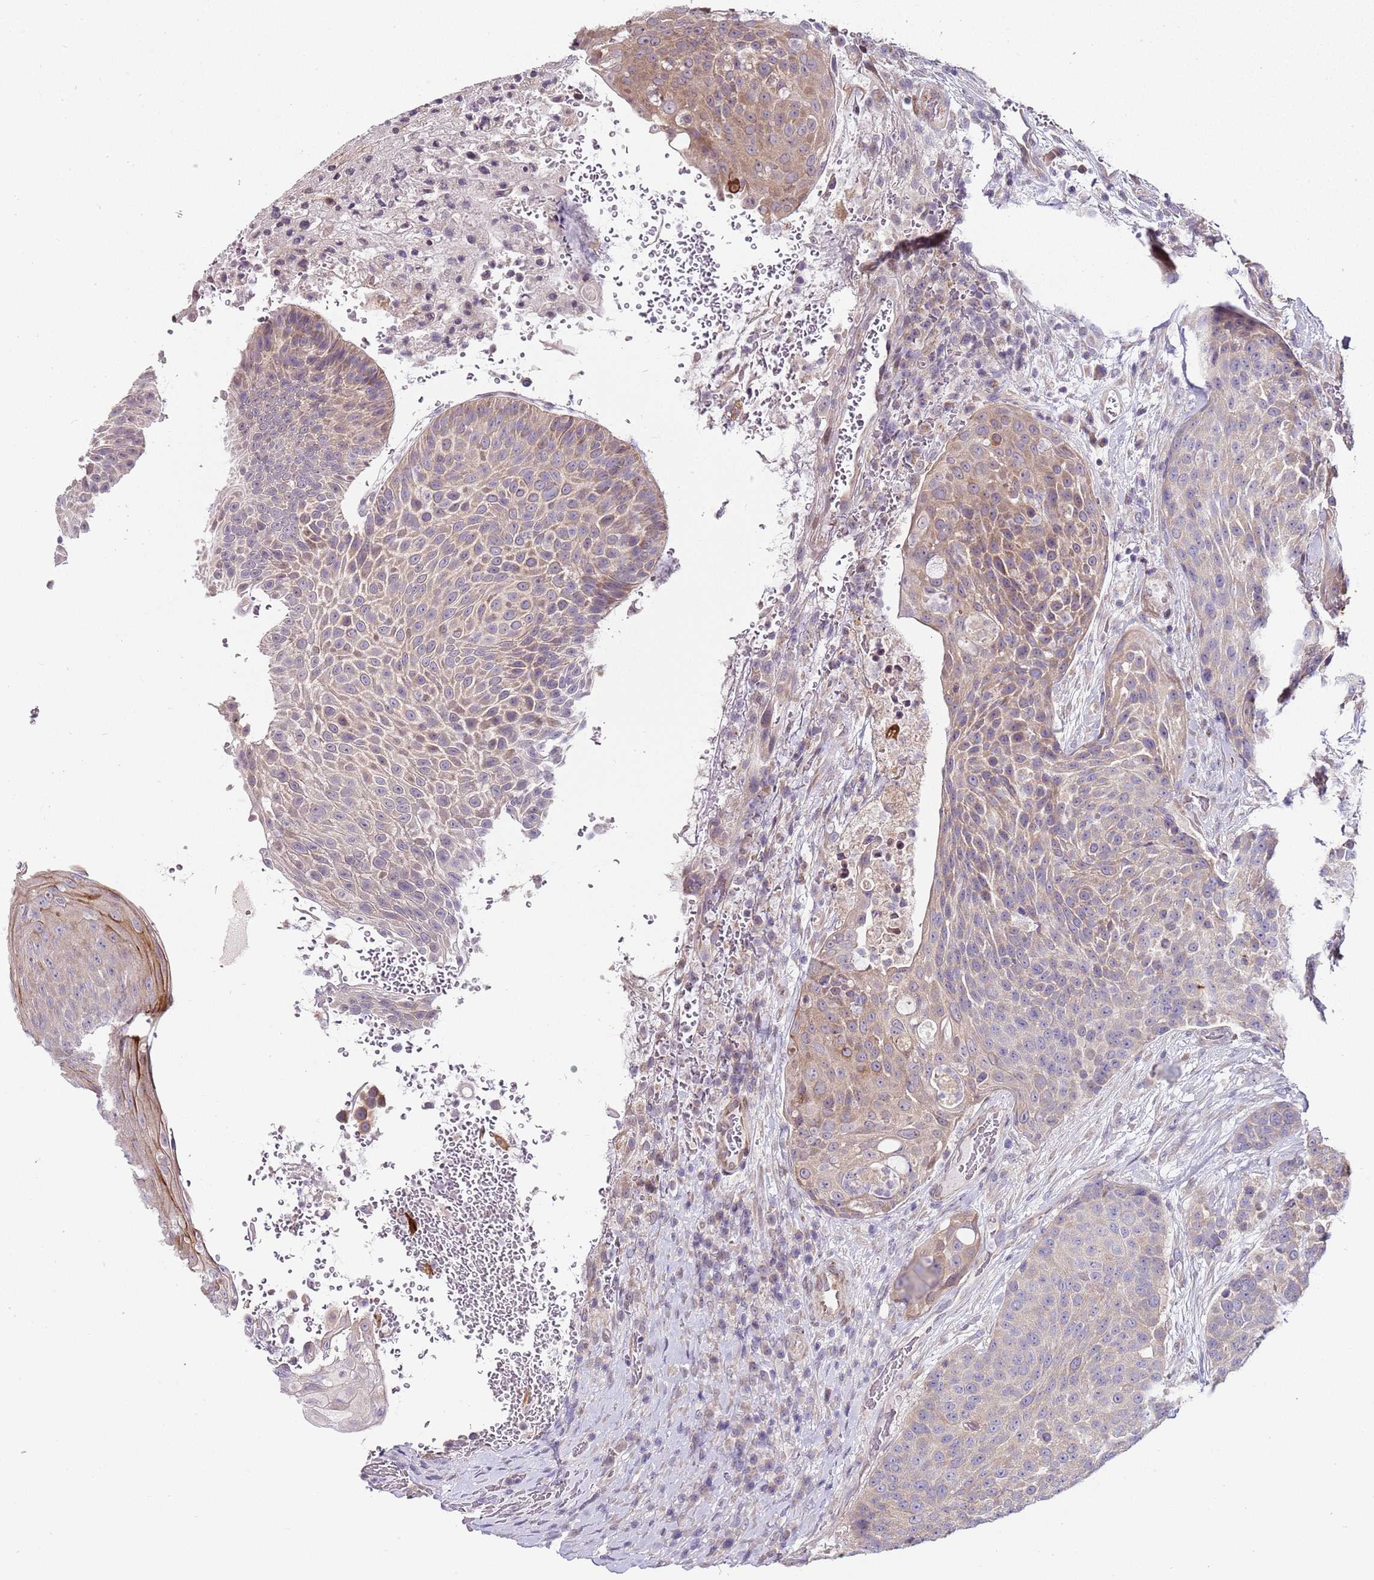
{"staining": {"intensity": "weak", "quantity": "<25%", "location": "cytoplasmic/membranous"}, "tissue": "urothelial cancer", "cell_type": "Tumor cells", "image_type": "cancer", "snomed": [{"axis": "morphology", "description": "Urothelial carcinoma, High grade"}, {"axis": "topography", "description": "Urinary bladder"}], "caption": "High magnification brightfield microscopy of urothelial cancer stained with DAB (brown) and counterstained with hematoxylin (blue): tumor cells show no significant expression. (DAB (3,3'-diaminobenzidine) immunohistochemistry (IHC), high magnification).", "gene": "TBC1D9", "patient": {"sex": "female", "age": 63}}